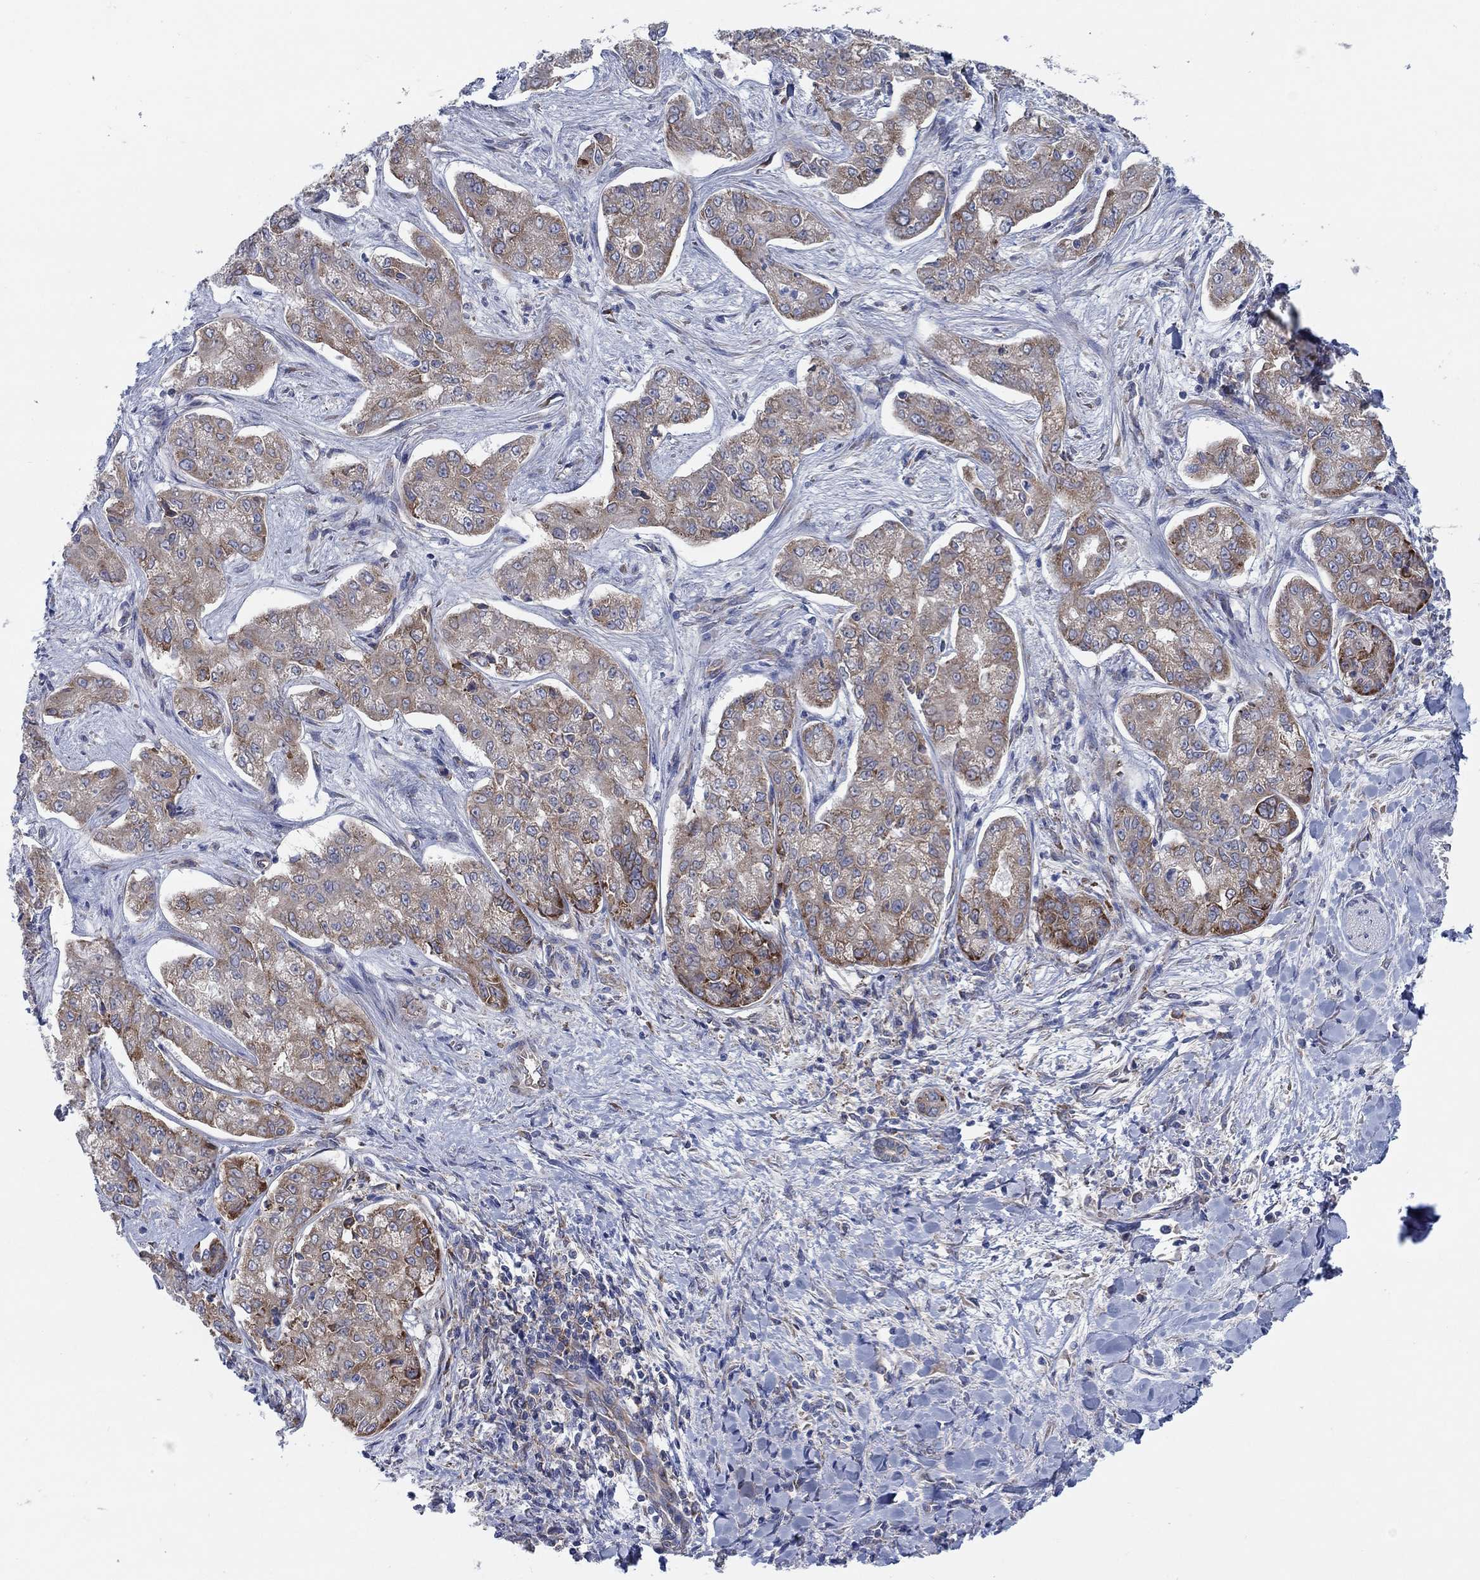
{"staining": {"intensity": "strong", "quantity": "<25%", "location": "cytoplasmic/membranous"}, "tissue": "liver cancer", "cell_type": "Tumor cells", "image_type": "cancer", "snomed": [{"axis": "morphology", "description": "Cholangiocarcinoma"}, {"axis": "topography", "description": "Liver"}], "caption": "Liver cancer stained for a protein (brown) demonstrates strong cytoplasmic/membranous positive positivity in about <25% of tumor cells.", "gene": "TMEM59", "patient": {"sex": "female", "age": 47}}